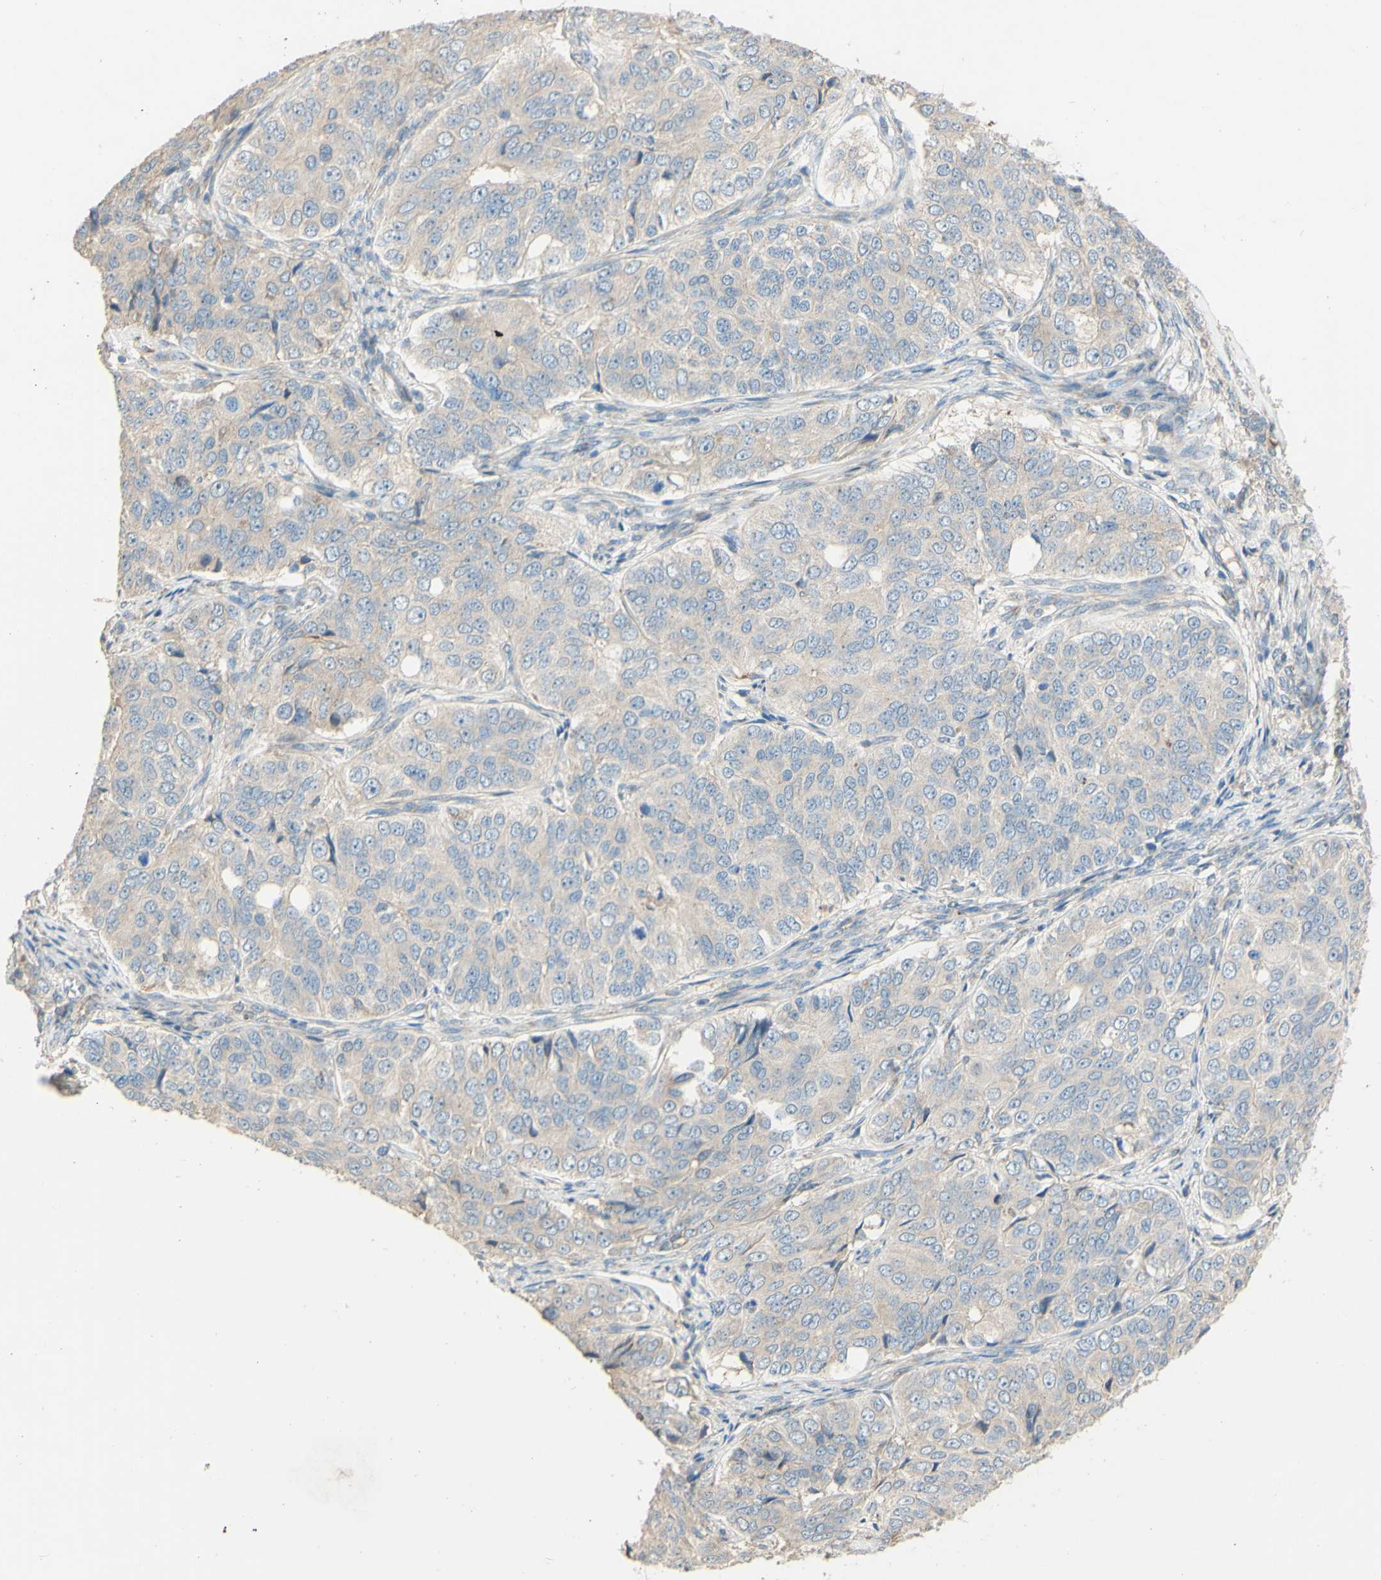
{"staining": {"intensity": "negative", "quantity": "none", "location": "none"}, "tissue": "ovarian cancer", "cell_type": "Tumor cells", "image_type": "cancer", "snomed": [{"axis": "morphology", "description": "Carcinoma, endometroid"}, {"axis": "topography", "description": "Ovary"}], "caption": "DAB immunohistochemical staining of human ovarian cancer demonstrates no significant positivity in tumor cells.", "gene": "DKK3", "patient": {"sex": "female", "age": 51}}